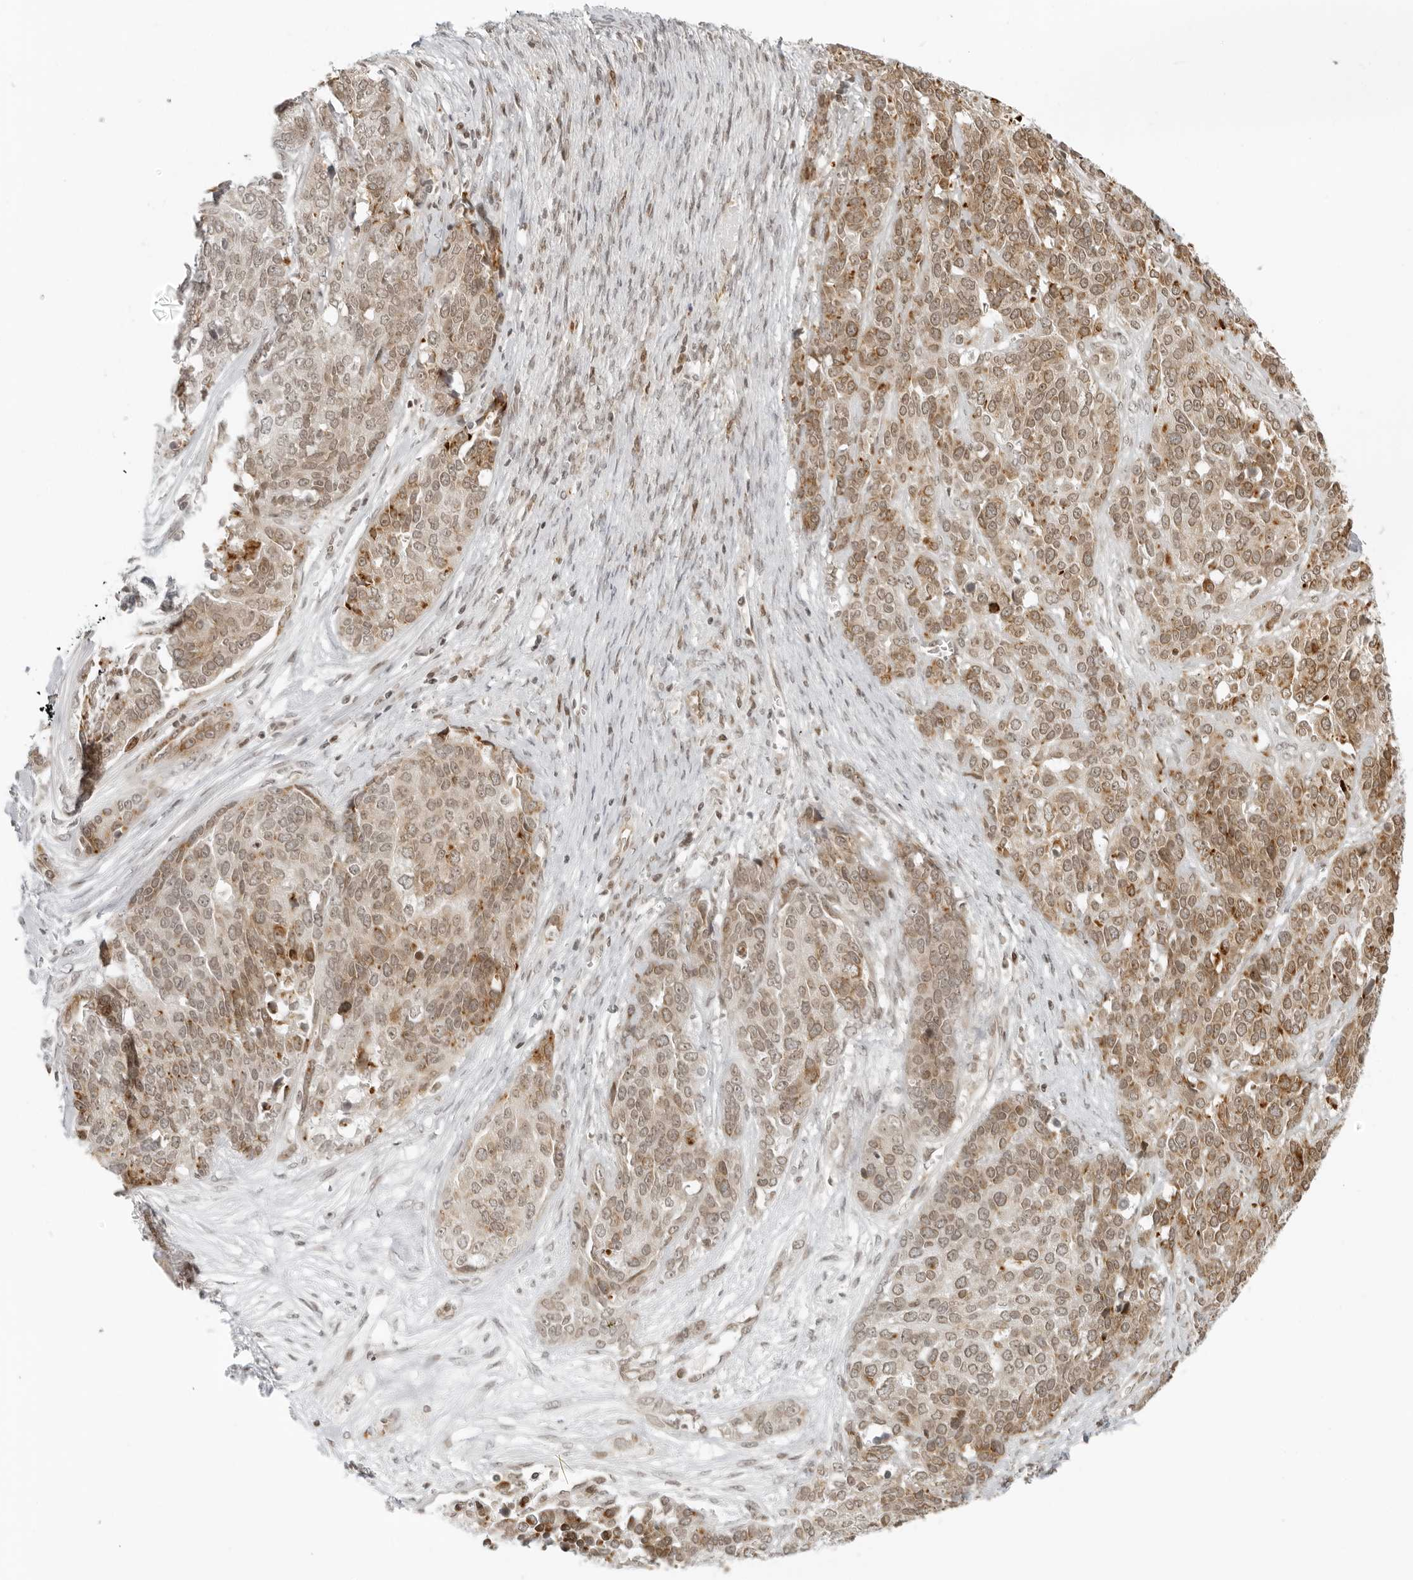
{"staining": {"intensity": "moderate", "quantity": ">75%", "location": "cytoplasmic/membranous,nuclear"}, "tissue": "ovarian cancer", "cell_type": "Tumor cells", "image_type": "cancer", "snomed": [{"axis": "morphology", "description": "Cystadenocarcinoma, serous, NOS"}, {"axis": "topography", "description": "Ovary"}], "caption": "Serous cystadenocarcinoma (ovarian) stained with a protein marker displays moderate staining in tumor cells.", "gene": "ZNF407", "patient": {"sex": "female", "age": 44}}